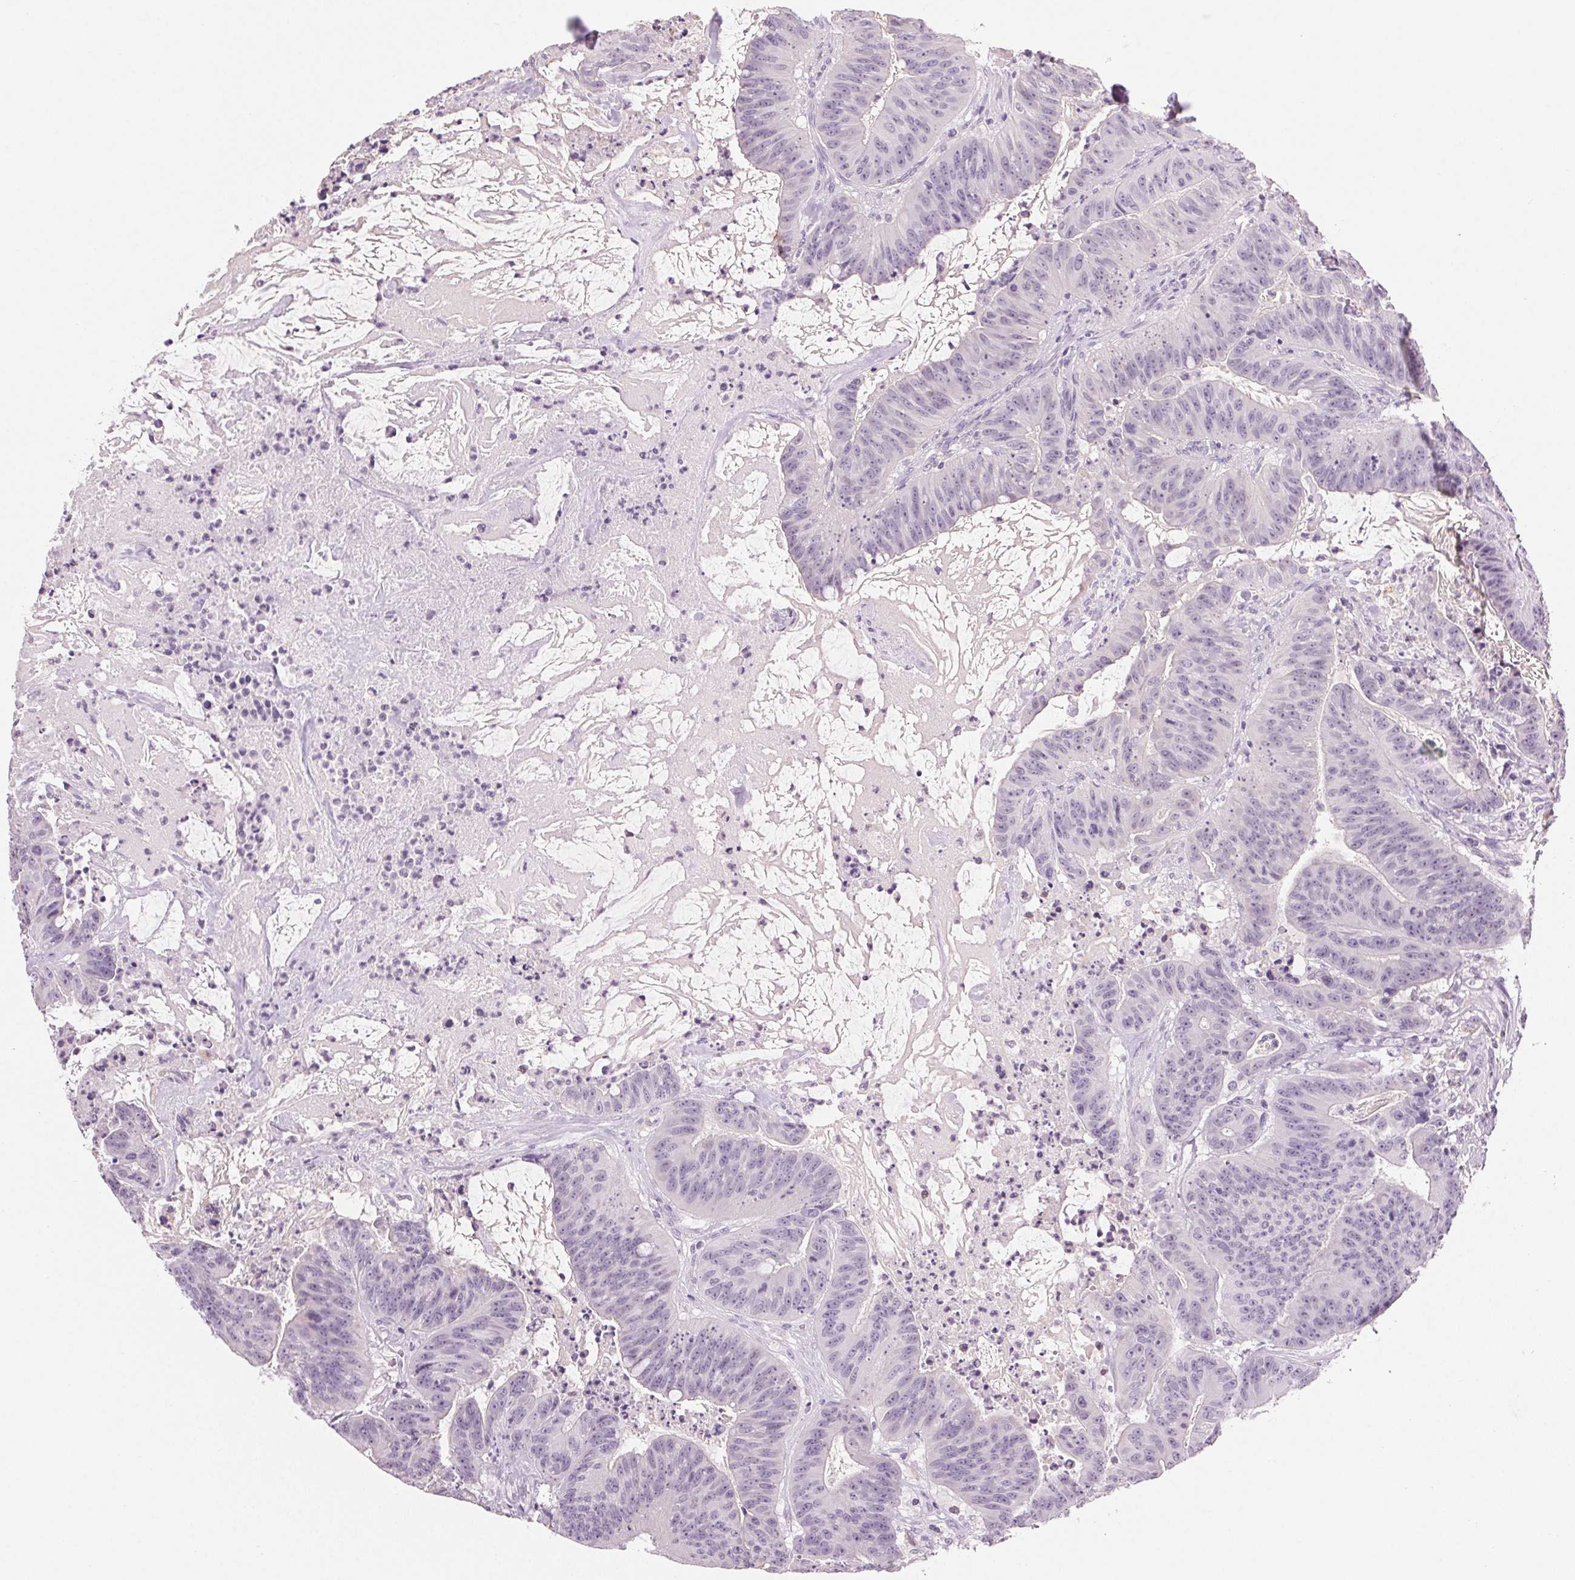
{"staining": {"intensity": "negative", "quantity": "none", "location": "none"}, "tissue": "colorectal cancer", "cell_type": "Tumor cells", "image_type": "cancer", "snomed": [{"axis": "morphology", "description": "Adenocarcinoma, NOS"}, {"axis": "topography", "description": "Colon"}], "caption": "IHC of colorectal cancer (adenocarcinoma) reveals no positivity in tumor cells.", "gene": "MPO", "patient": {"sex": "male", "age": 33}}